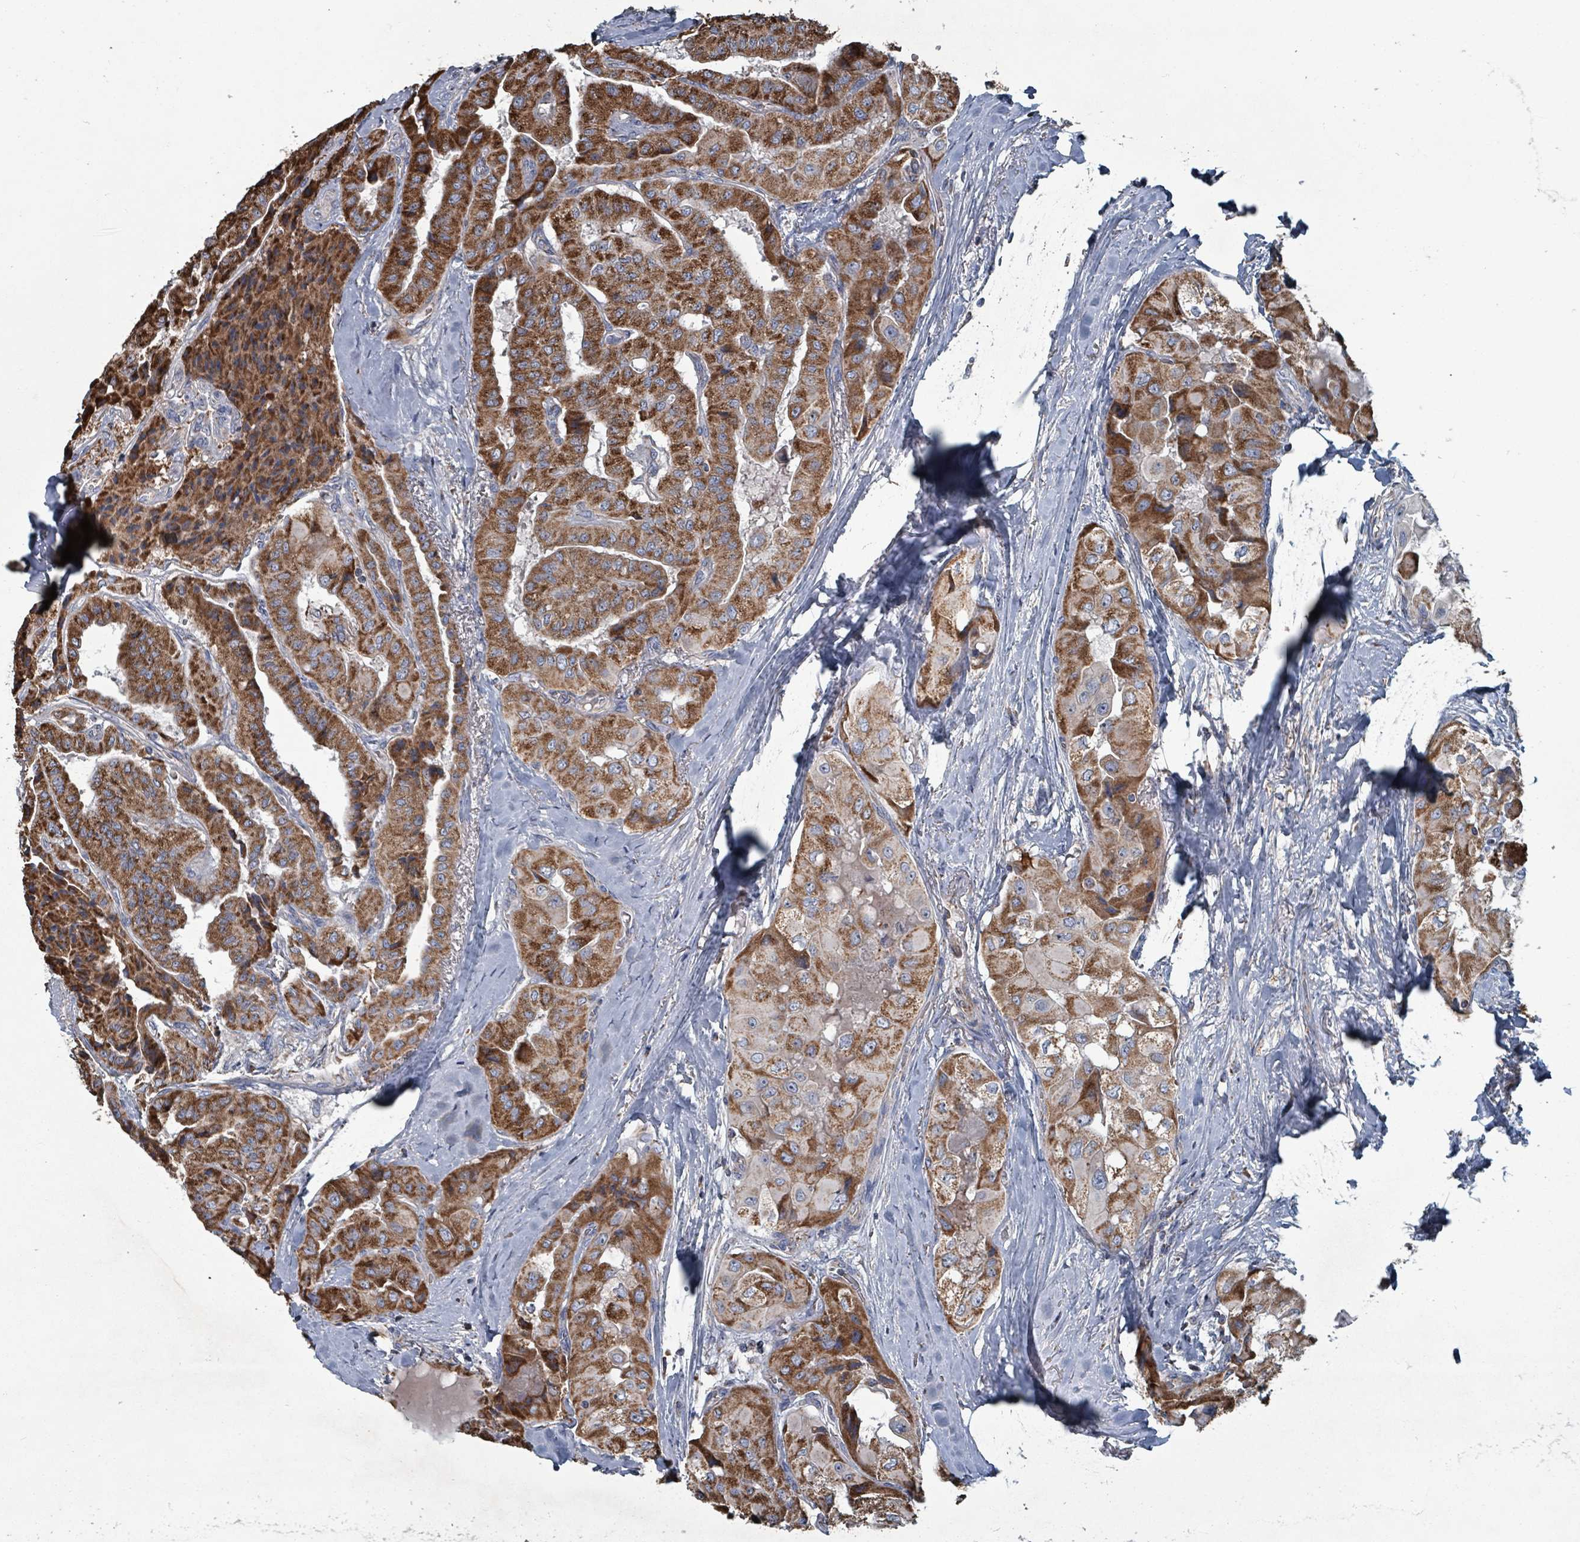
{"staining": {"intensity": "strong", "quantity": ">75%", "location": "cytoplasmic/membranous"}, "tissue": "thyroid cancer", "cell_type": "Tumor cells", "image_type": "cancer", "snomed": [{"axis": "morphology", "description": "Normal tissue, NOS"}, {"axis": "morphology", "description": "Papillary adenocarcinoma, NOS"}, {"axis": "topography", "description": "Thyroid gland"}], "caption": "IHC (DAB (3,3'-diaminobenzidine)) staining of thyroid cancer demonstrates strong cytoplasmic/membranous protein staining in approximately >75% of tumor cells.", "gene": "ABHD18", "patient": {"sex": "female", "age": 59}}